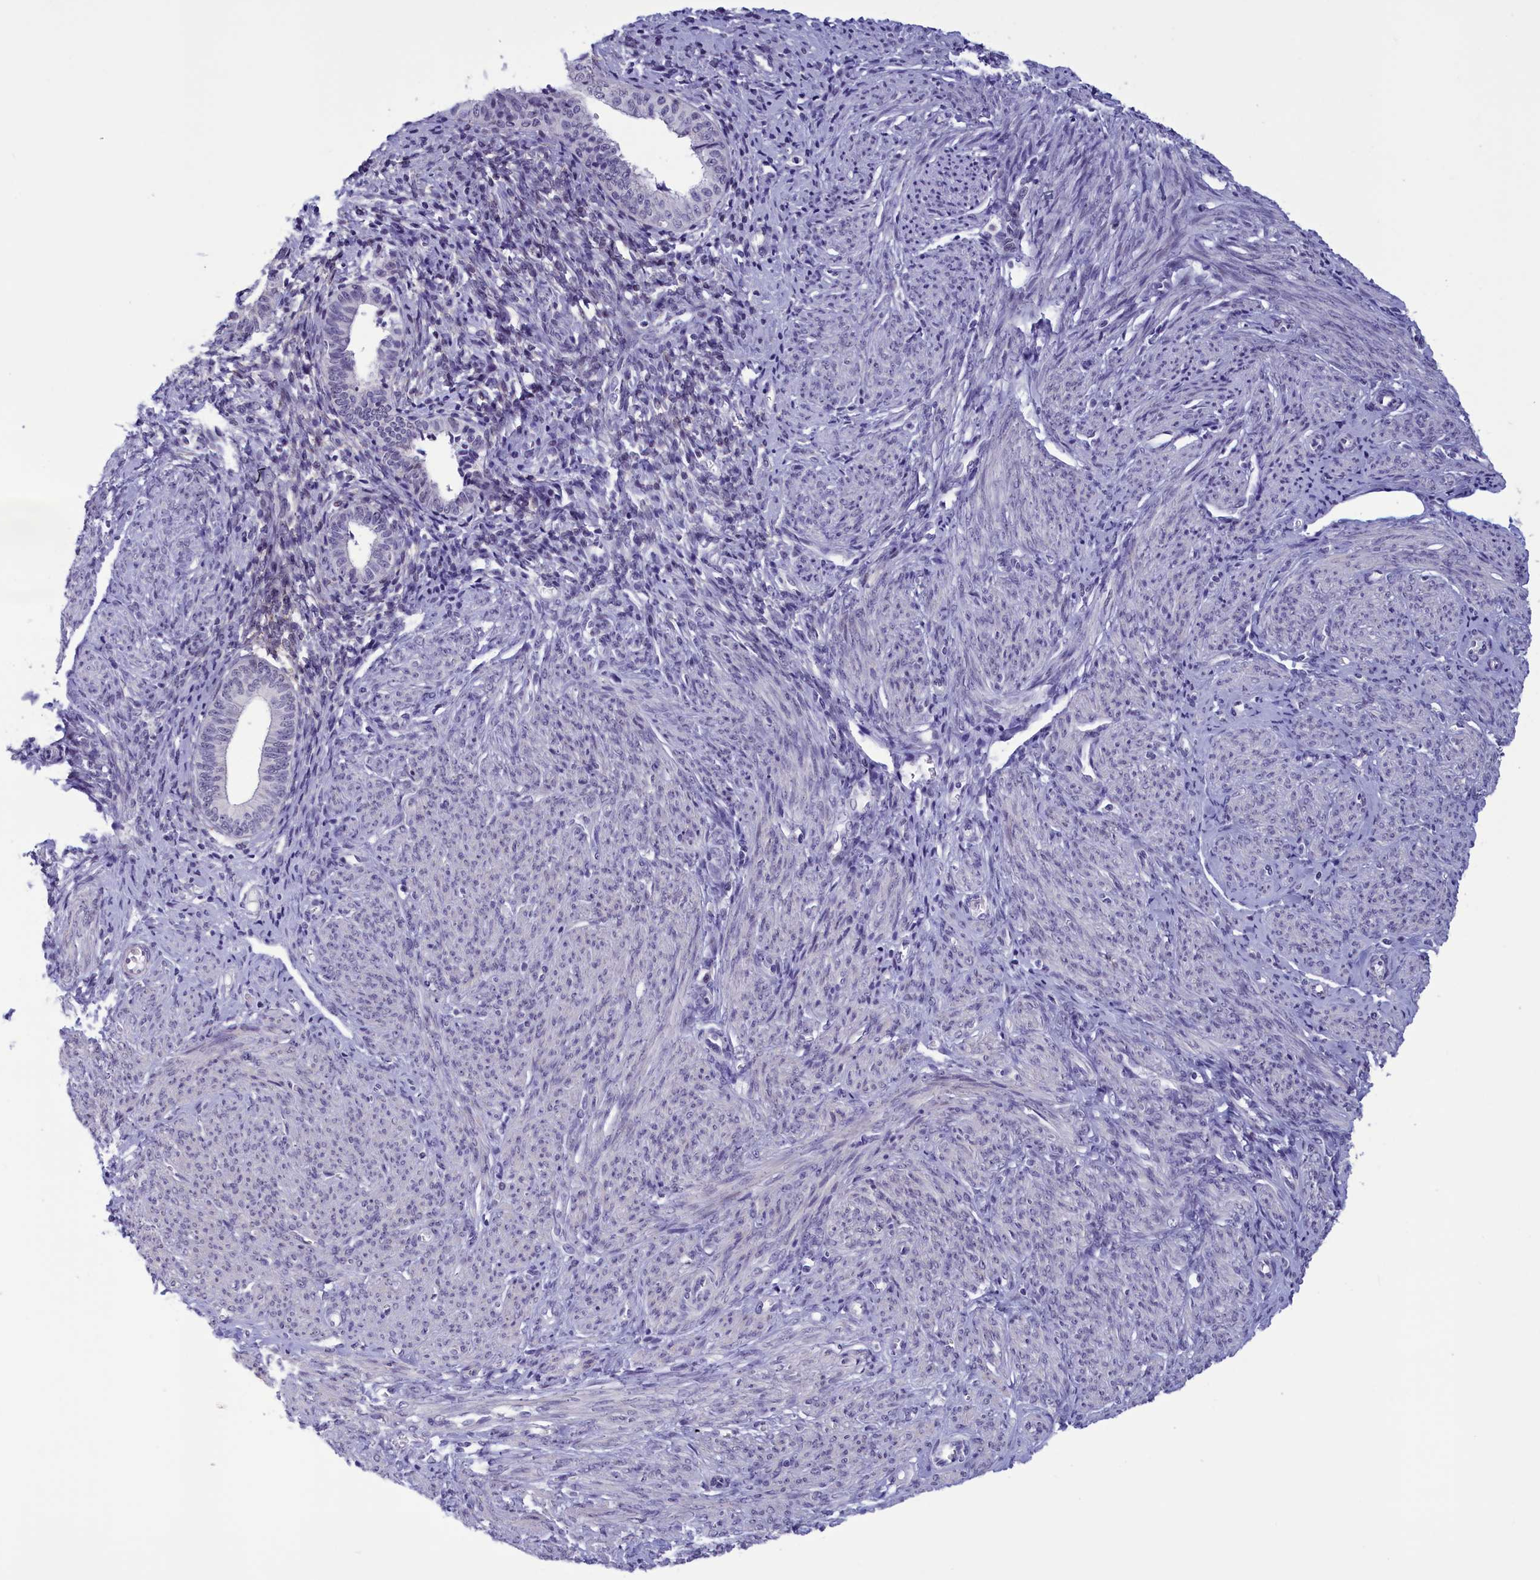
{"staining": {"intensity": "negative", "quantity": "none", "location": "none"}, "tissue": "endometrial cancer", "cell_type": "Tumor cells", "image_type": "cancer", "snomed": [{"axis": "morphology", "description": "Adenocarcinoma, NOS"}, {"axis": "topography", "description": "Endometrium"}], "caption": "Immunohistochemical staining of human endometrial cancer demonstrates no significant expression in tumor cells.", "gene": "ELOA2", "patient": {"sex": "female", "age": 79}}